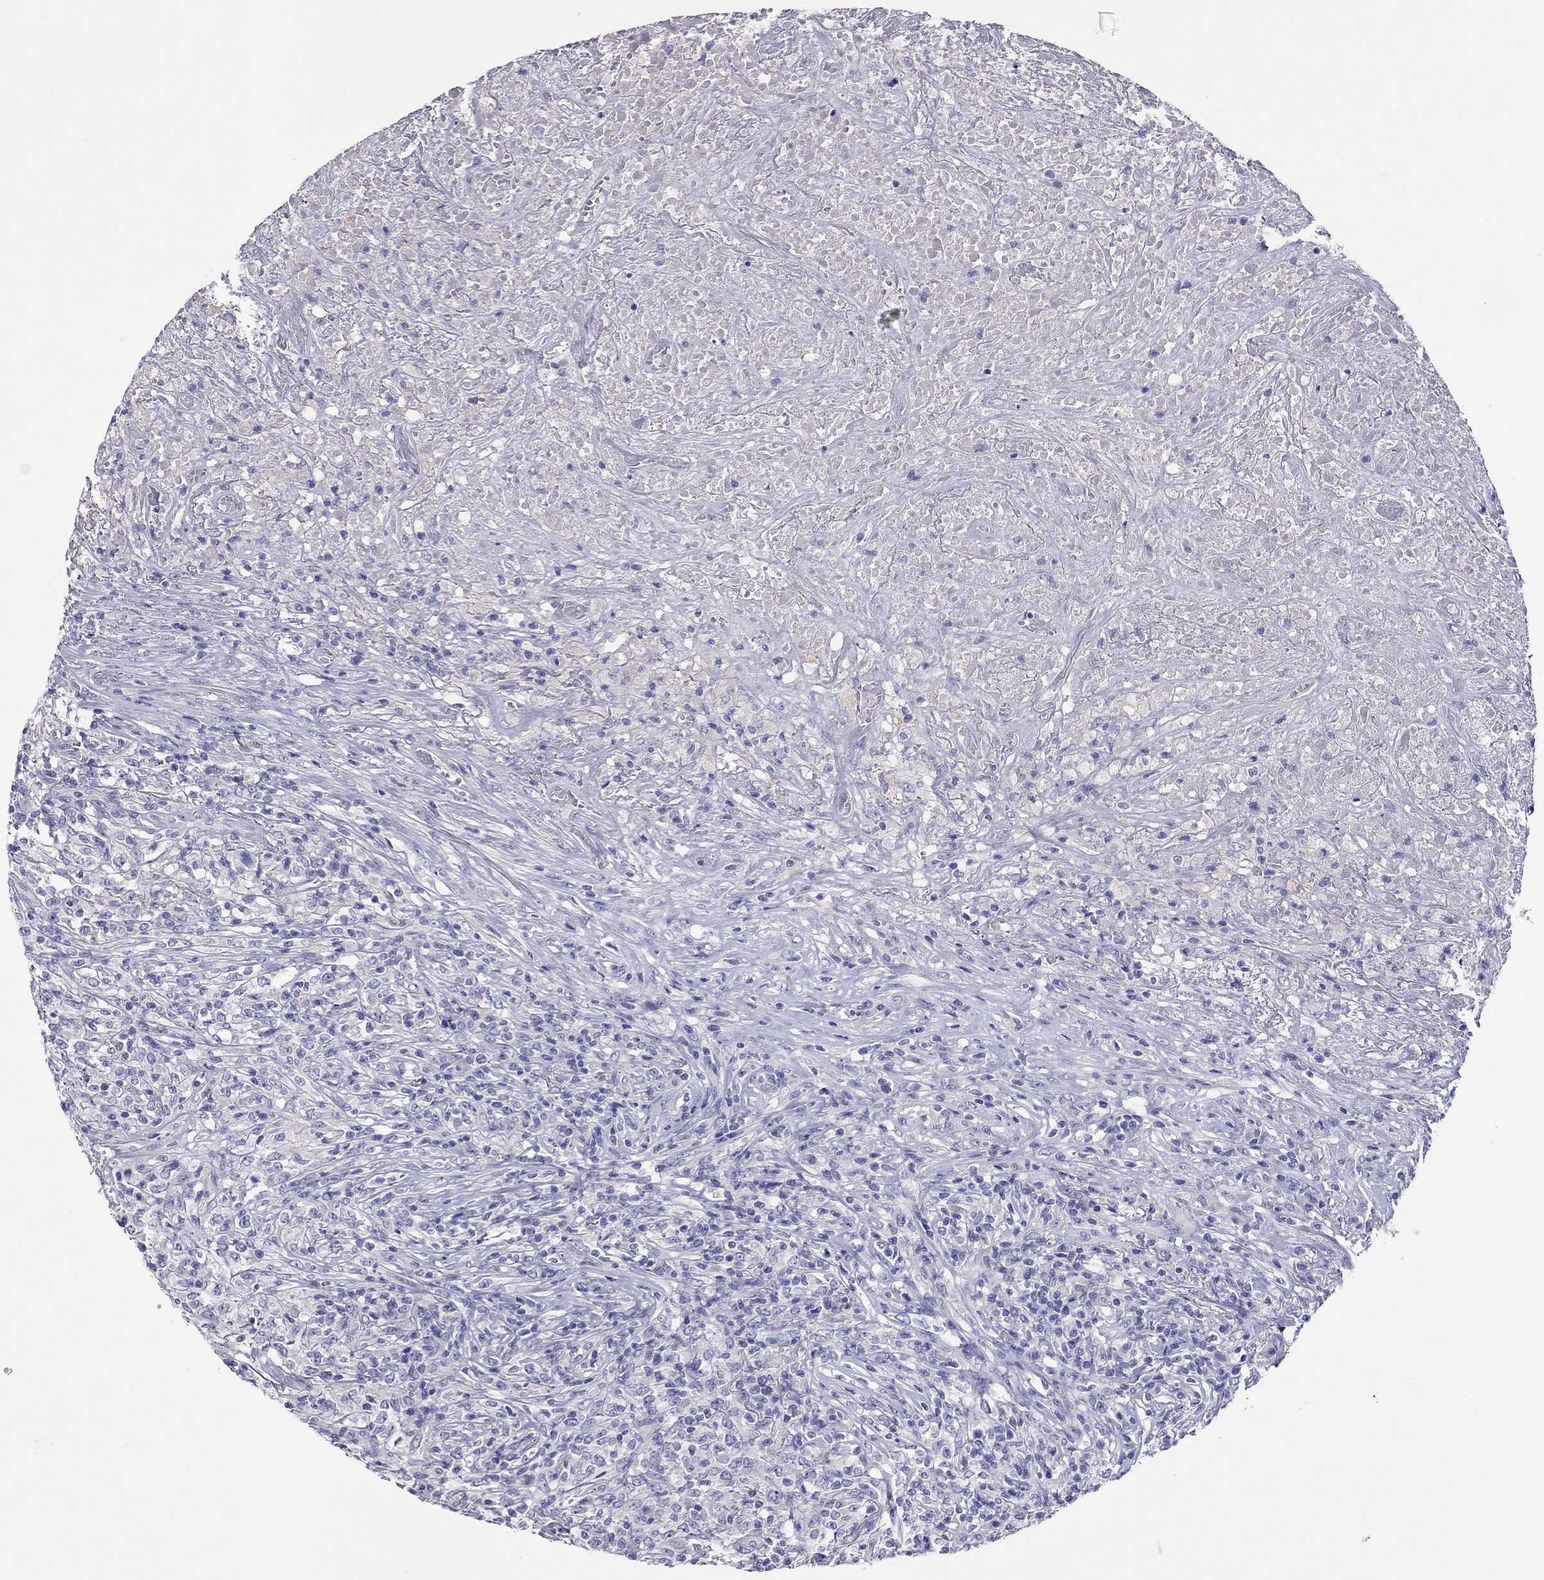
{"staining": {"intensity": "negative", "quantity": "none", "location": "none"}, "tissue": "lymphoma", "cell_type": "Tumor cells", "image_type": "cancer", "snomed": [{"axis": "morphology", "description": "Malignant lymphoma, non-Hodgkin's type, High grade"}, {"axis": "topography", "description": "Lung"}], "caption": "Immunohistochemical staining of human malignant lymphoma, non-Hodgkin's type (high-grade) exhibits no significant positivity in tumor cells.", "gene": "CAPNS2", "patient": {"sex": "male", "age": 79}}